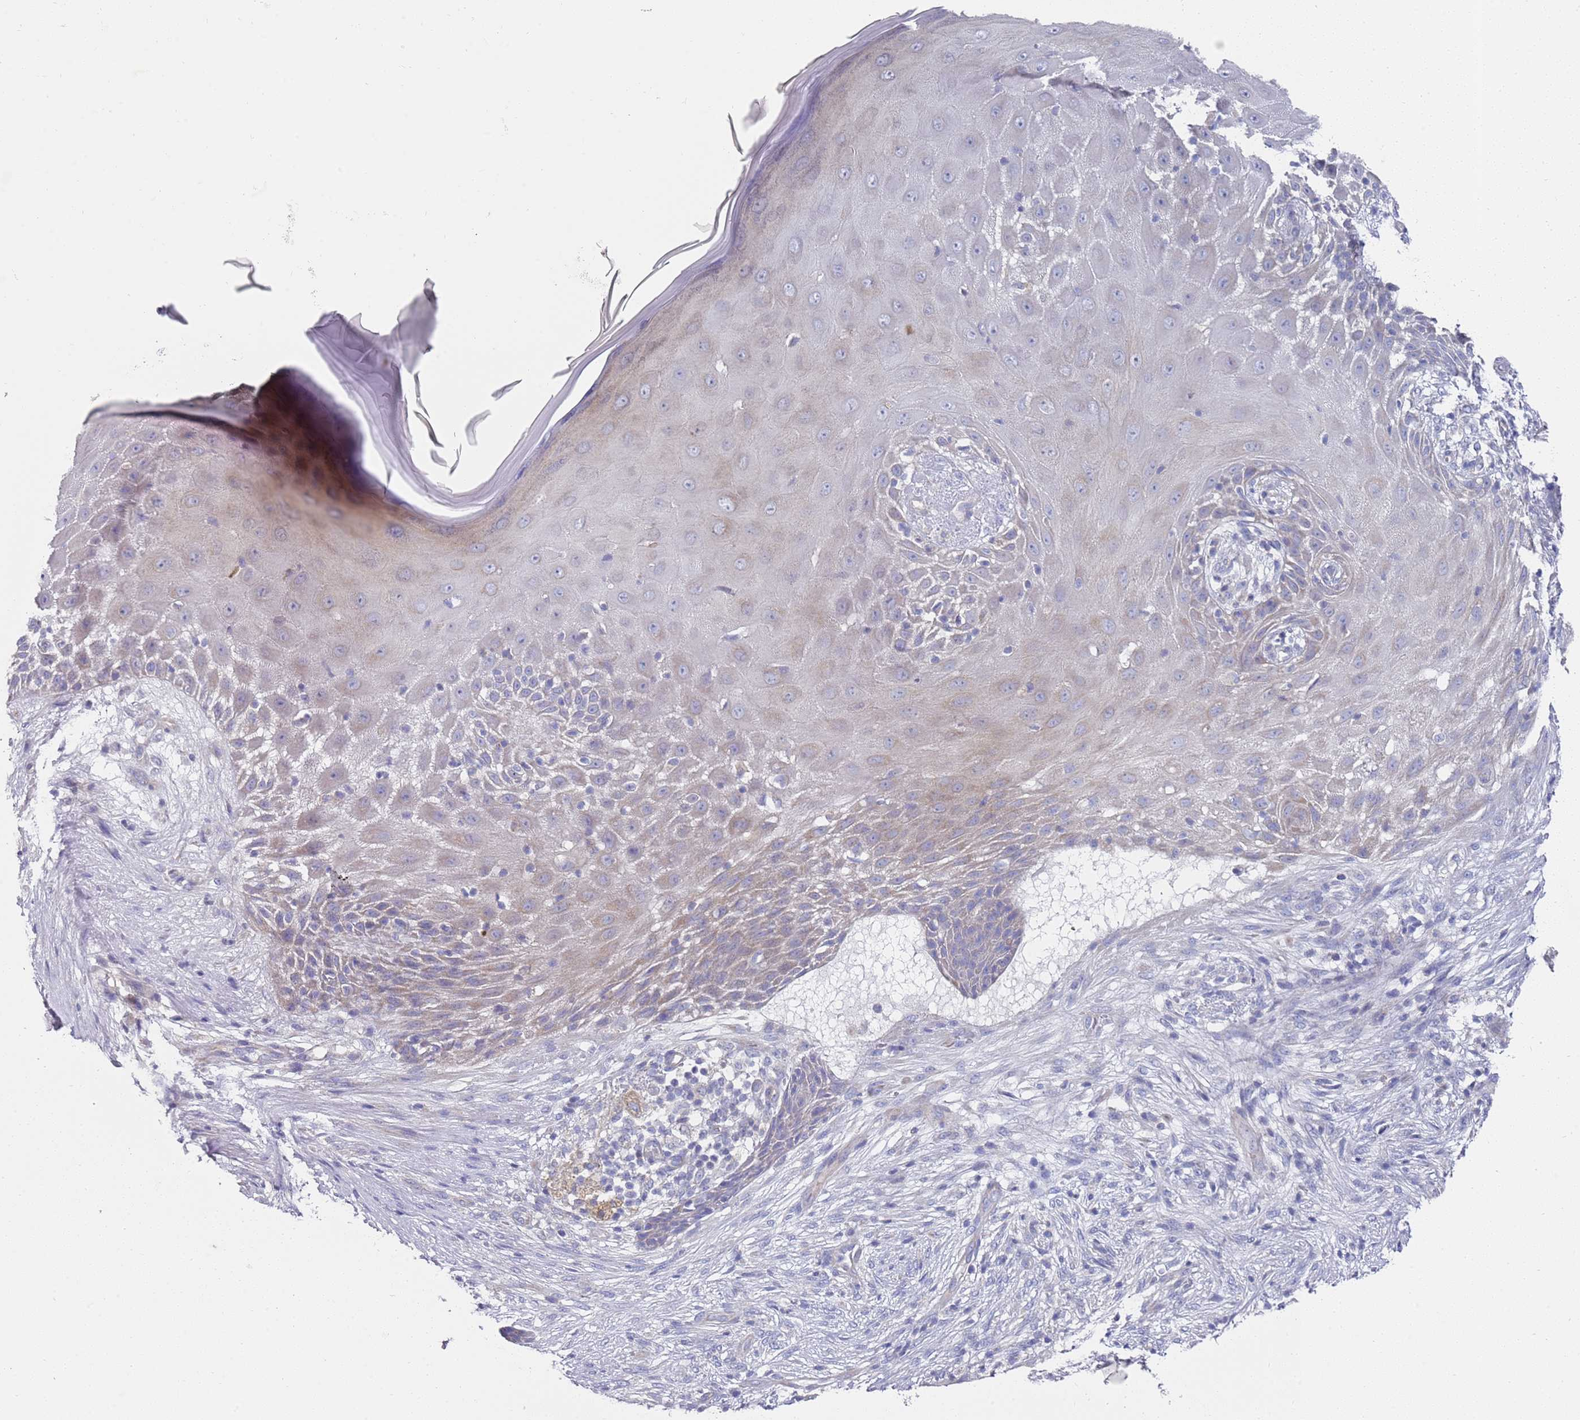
{"staining": {"intensity": "weak", "quantity": "<25%", "location": "cytoplasmic/membranous"}, "tissue": "skin cancer", "cell_type": "Tumor cells", "image_type": "cancer", "snomed": [{"axis": "morphology", "description": "Basal cell carcinoma"}, {"axis": "topography", "description": "Skin"}], "caption": "Tumor cells show no significant positivity in skin cancer. (DAB (3,3'-diaminobenzidine) immunohistochemistry (IHC) with hematoxylin counter stain).", "gene": "SCAPER", "patient": {"sex": "female", "age": 65}}